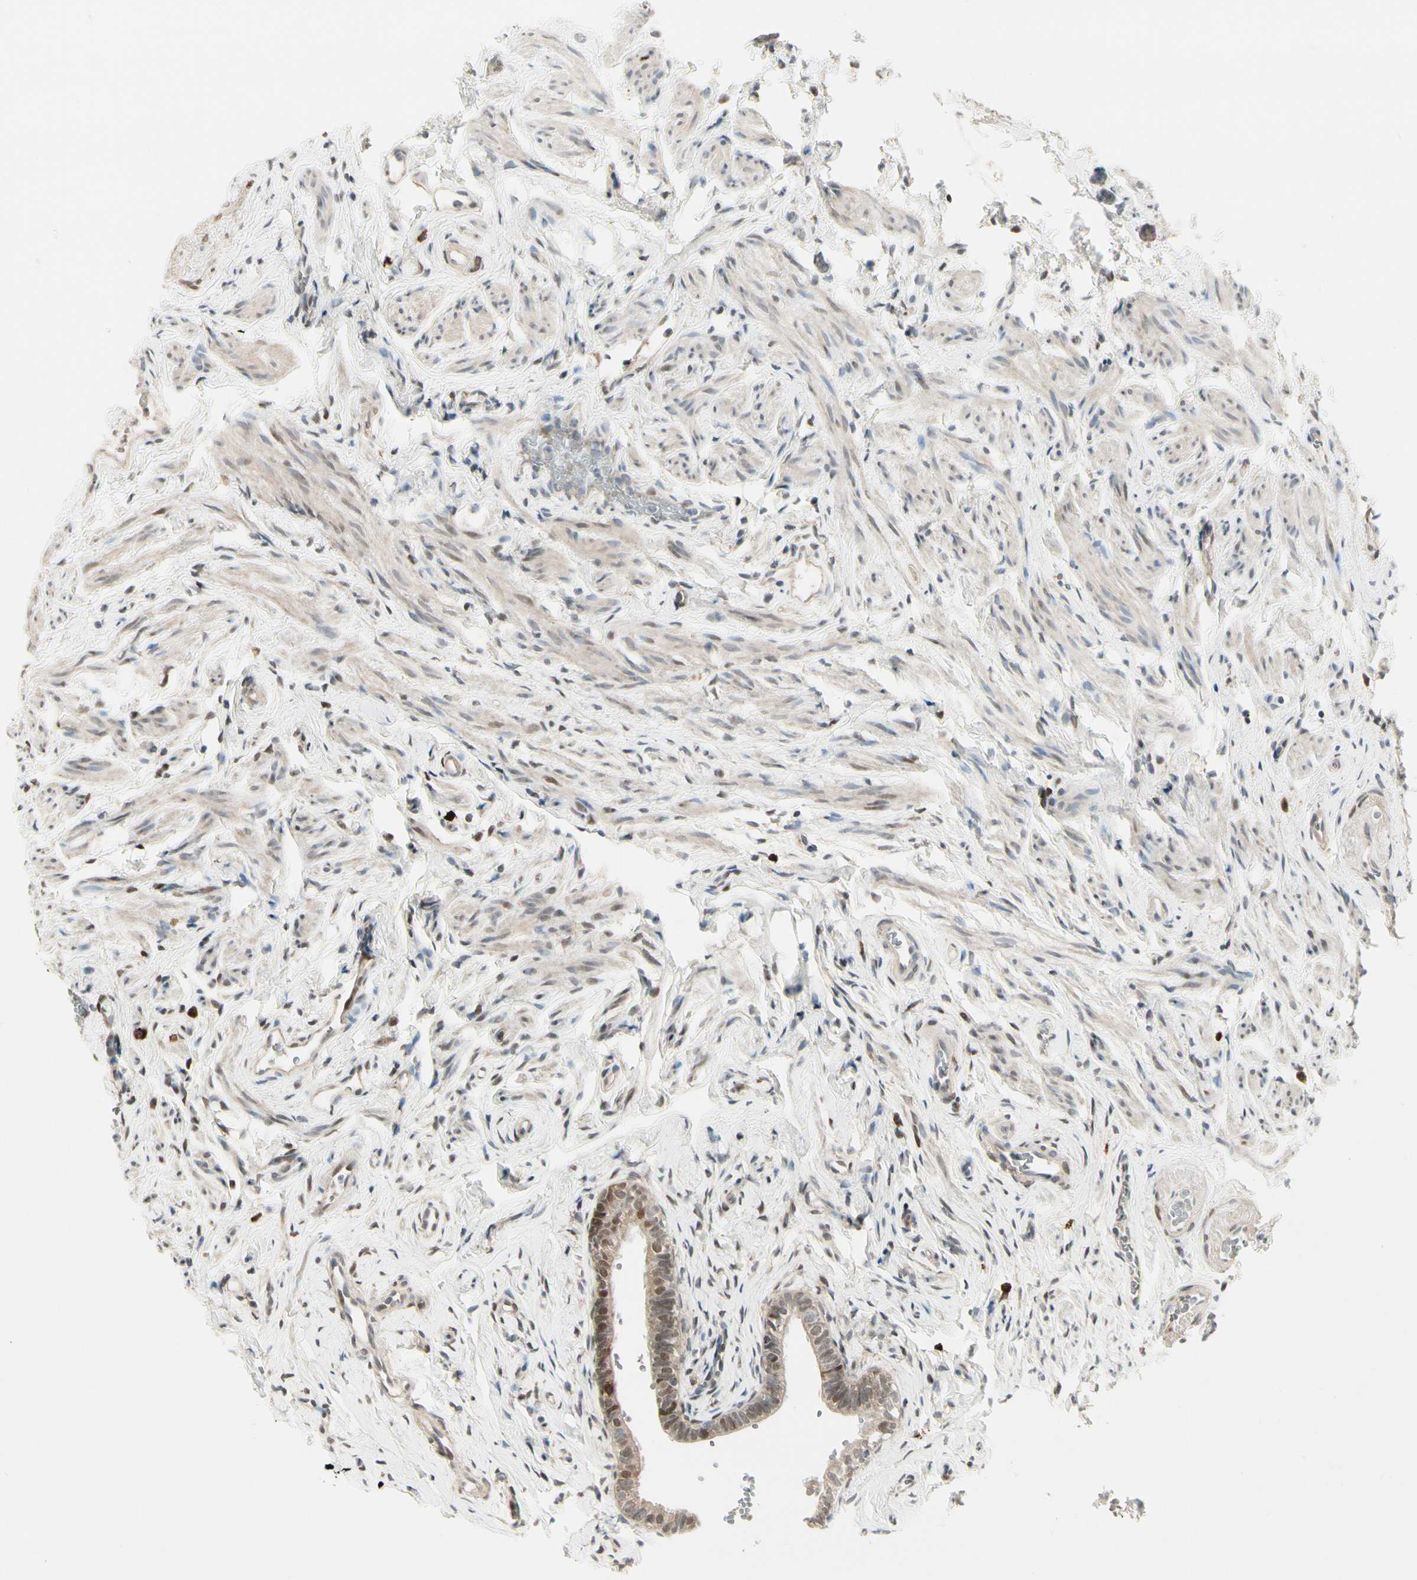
{"staining": {"intensity": "moderate", "quantity": ">75%", "location": "cytoplasmic/membranous,nuclear"}, "tissue": "fallopian tube", "cell_type": "Glandular cells", "image_type": "normal", "snomed": [{"axis": "morphology", "description": "Normal tissue, NOS"}, {"axis": "topography", "description": "Fallopian tube"}], "caption": "A brown stain shows moderate cytoplasmic/membranous,nuclear positivity of a protein in glandular cells of normal human fallopian tube.", "gene": "EVC", "patient": {"sex": "female", "age": 71}}